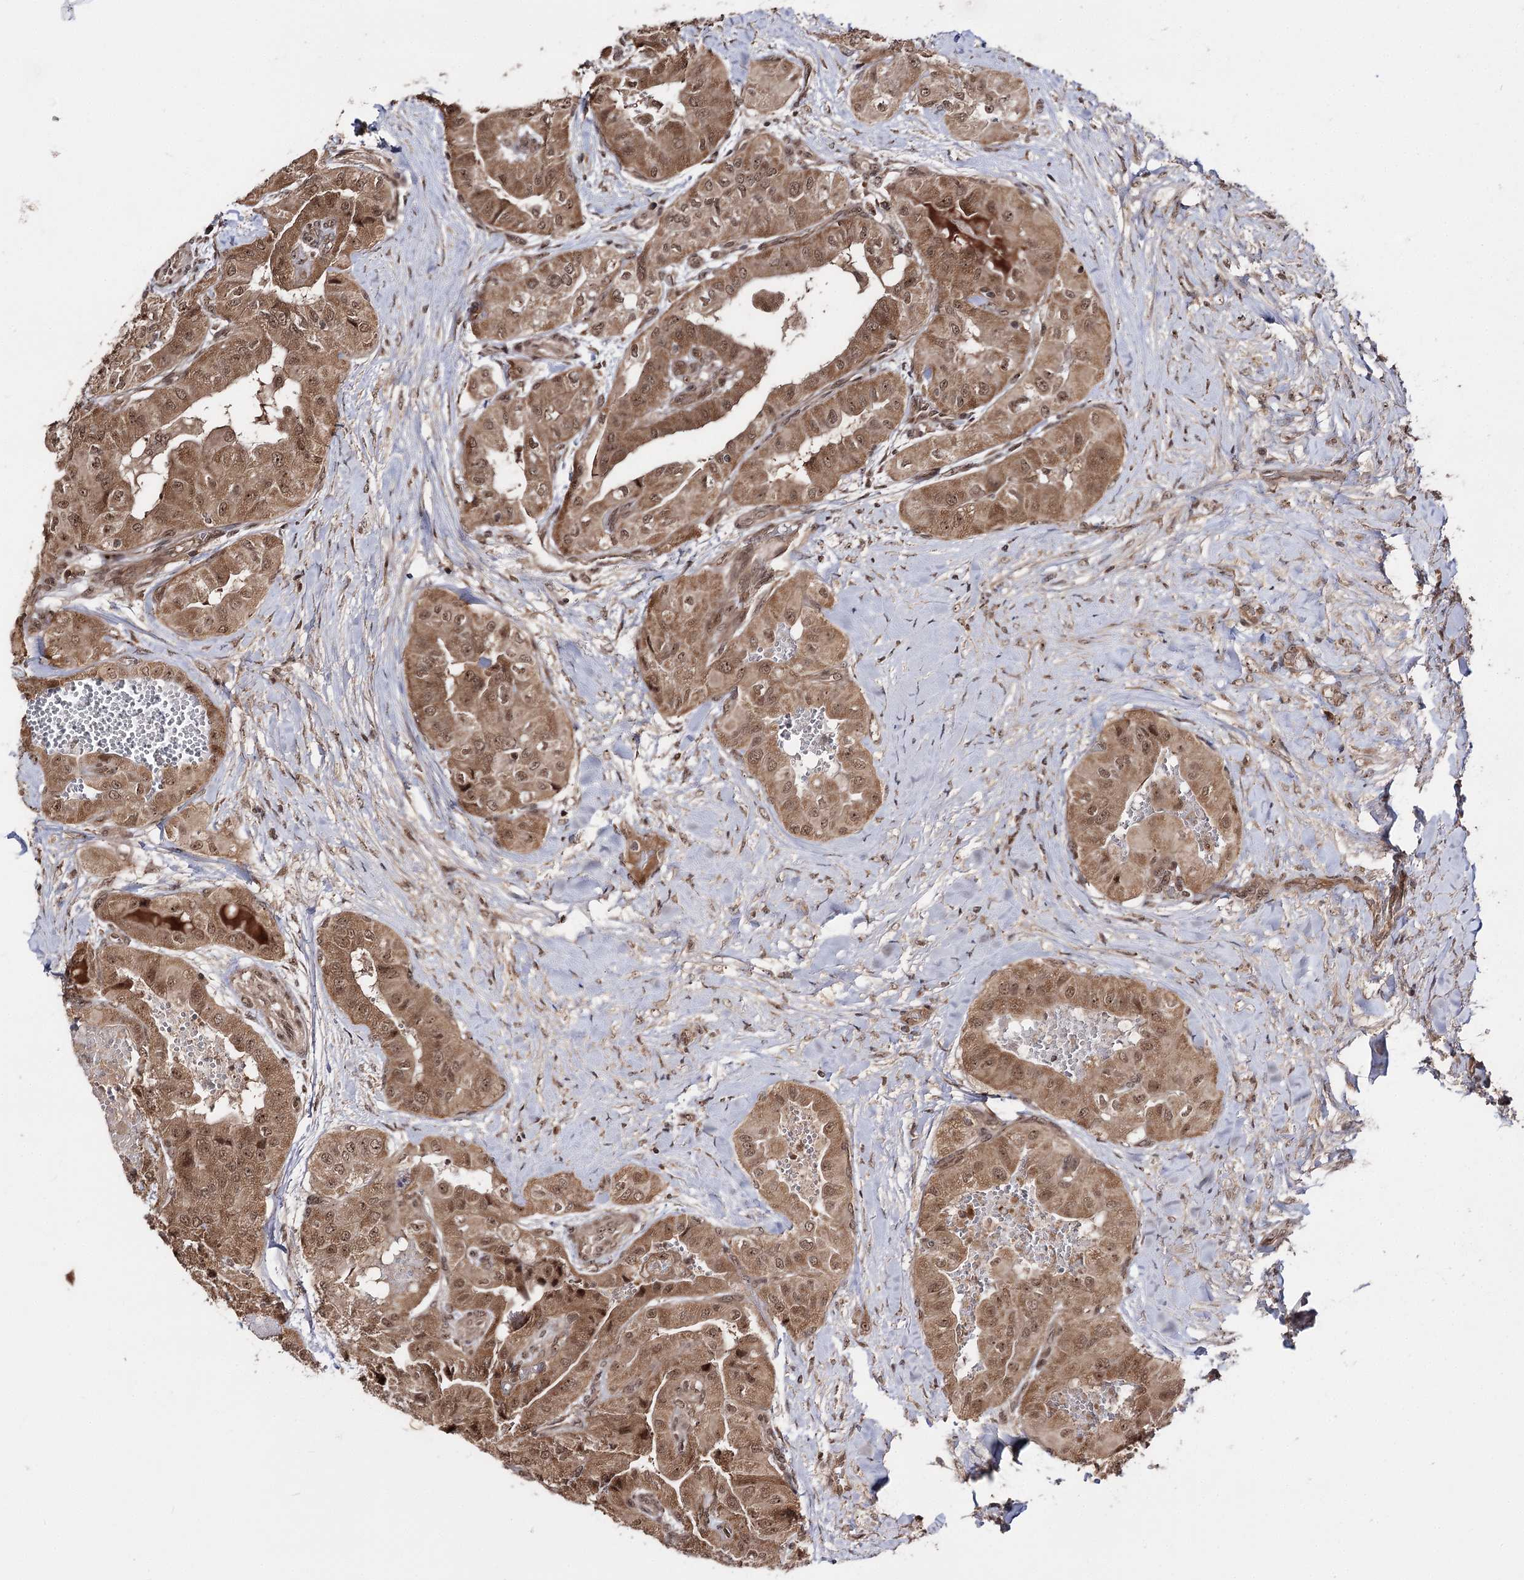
{"staining": {"intensity": "moderate", "quantity": ">75%", "location": "cytoplasmic/membranous,nuclear"}, "tissue": "thyroid cancer", "cell_type": "Tumor cells", "image_type": "cancer", "snomed": [{"axis": "morphology", "description": "Papillary adenocarcinoma, NOS"}, {"axis": "topography", "description": "Thyroid gland"}], "caption": "A photomicrograph of human thyroid papillary adenocarcinoma stained for a protein displays moderate cytoplasmic/membranous and nuclear brown staining in tumor cells. Nuclei are stained in blue.", "gene": "FAM53B", "patient": {"sex": "female", "age": 59}}